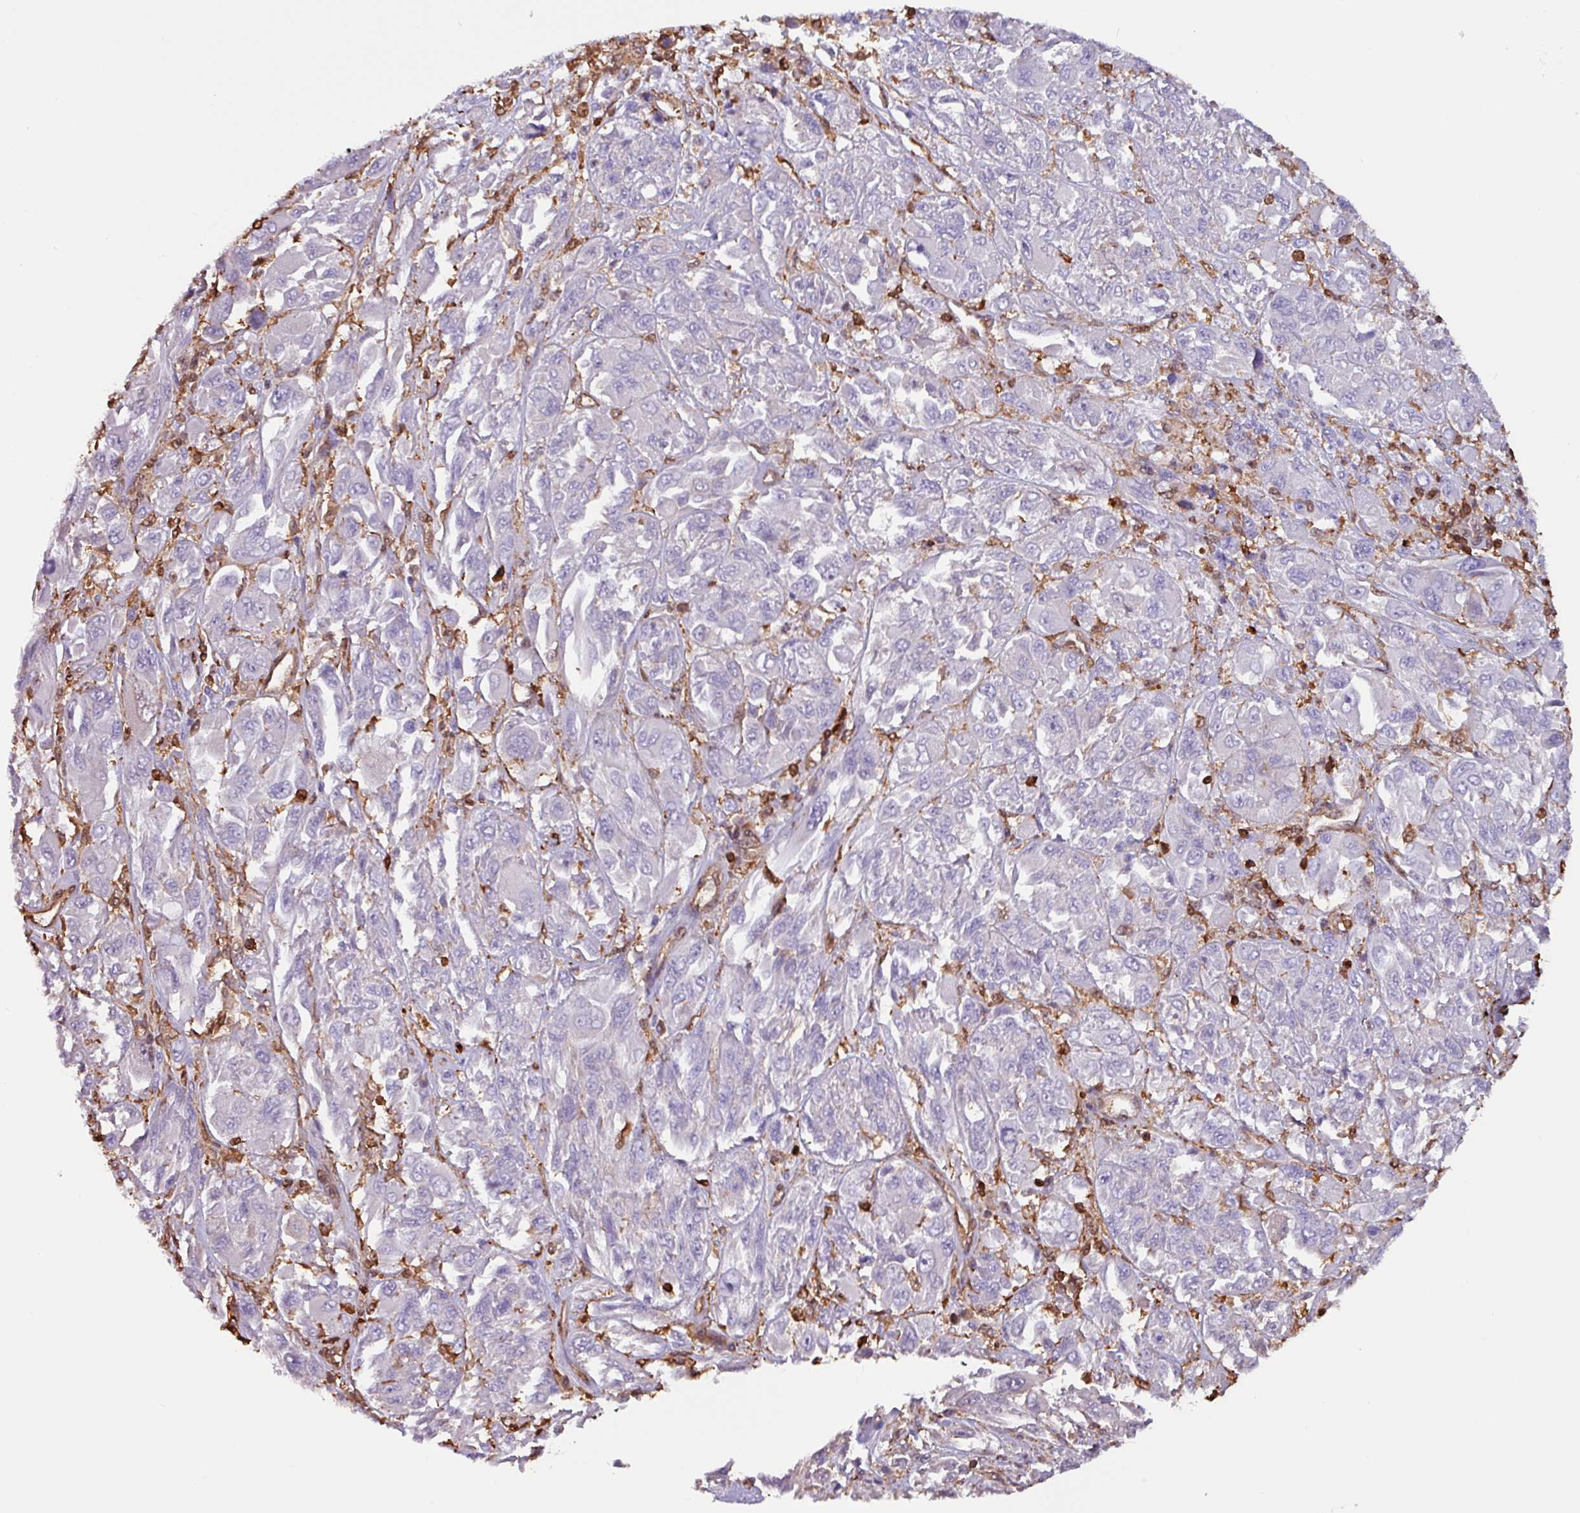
{"staining": {"intensity": "negative", "quantity": "none", "location": "none"}, "tissue": "melanoma", "cell_type": "Tumor cells", "image_type": "cancer", "snomed": [{"axis": "morphology", "description": "Malignant melanoma, NOS"}, {"axis": "topography", "description": "Skin"}], "caption": "Malignant melanoma was stained to show a protein in brown. There is no significant staining in tumor cells.", "gene": "ARHGDIB", "patient": {"sex": "female", "age": 91}}